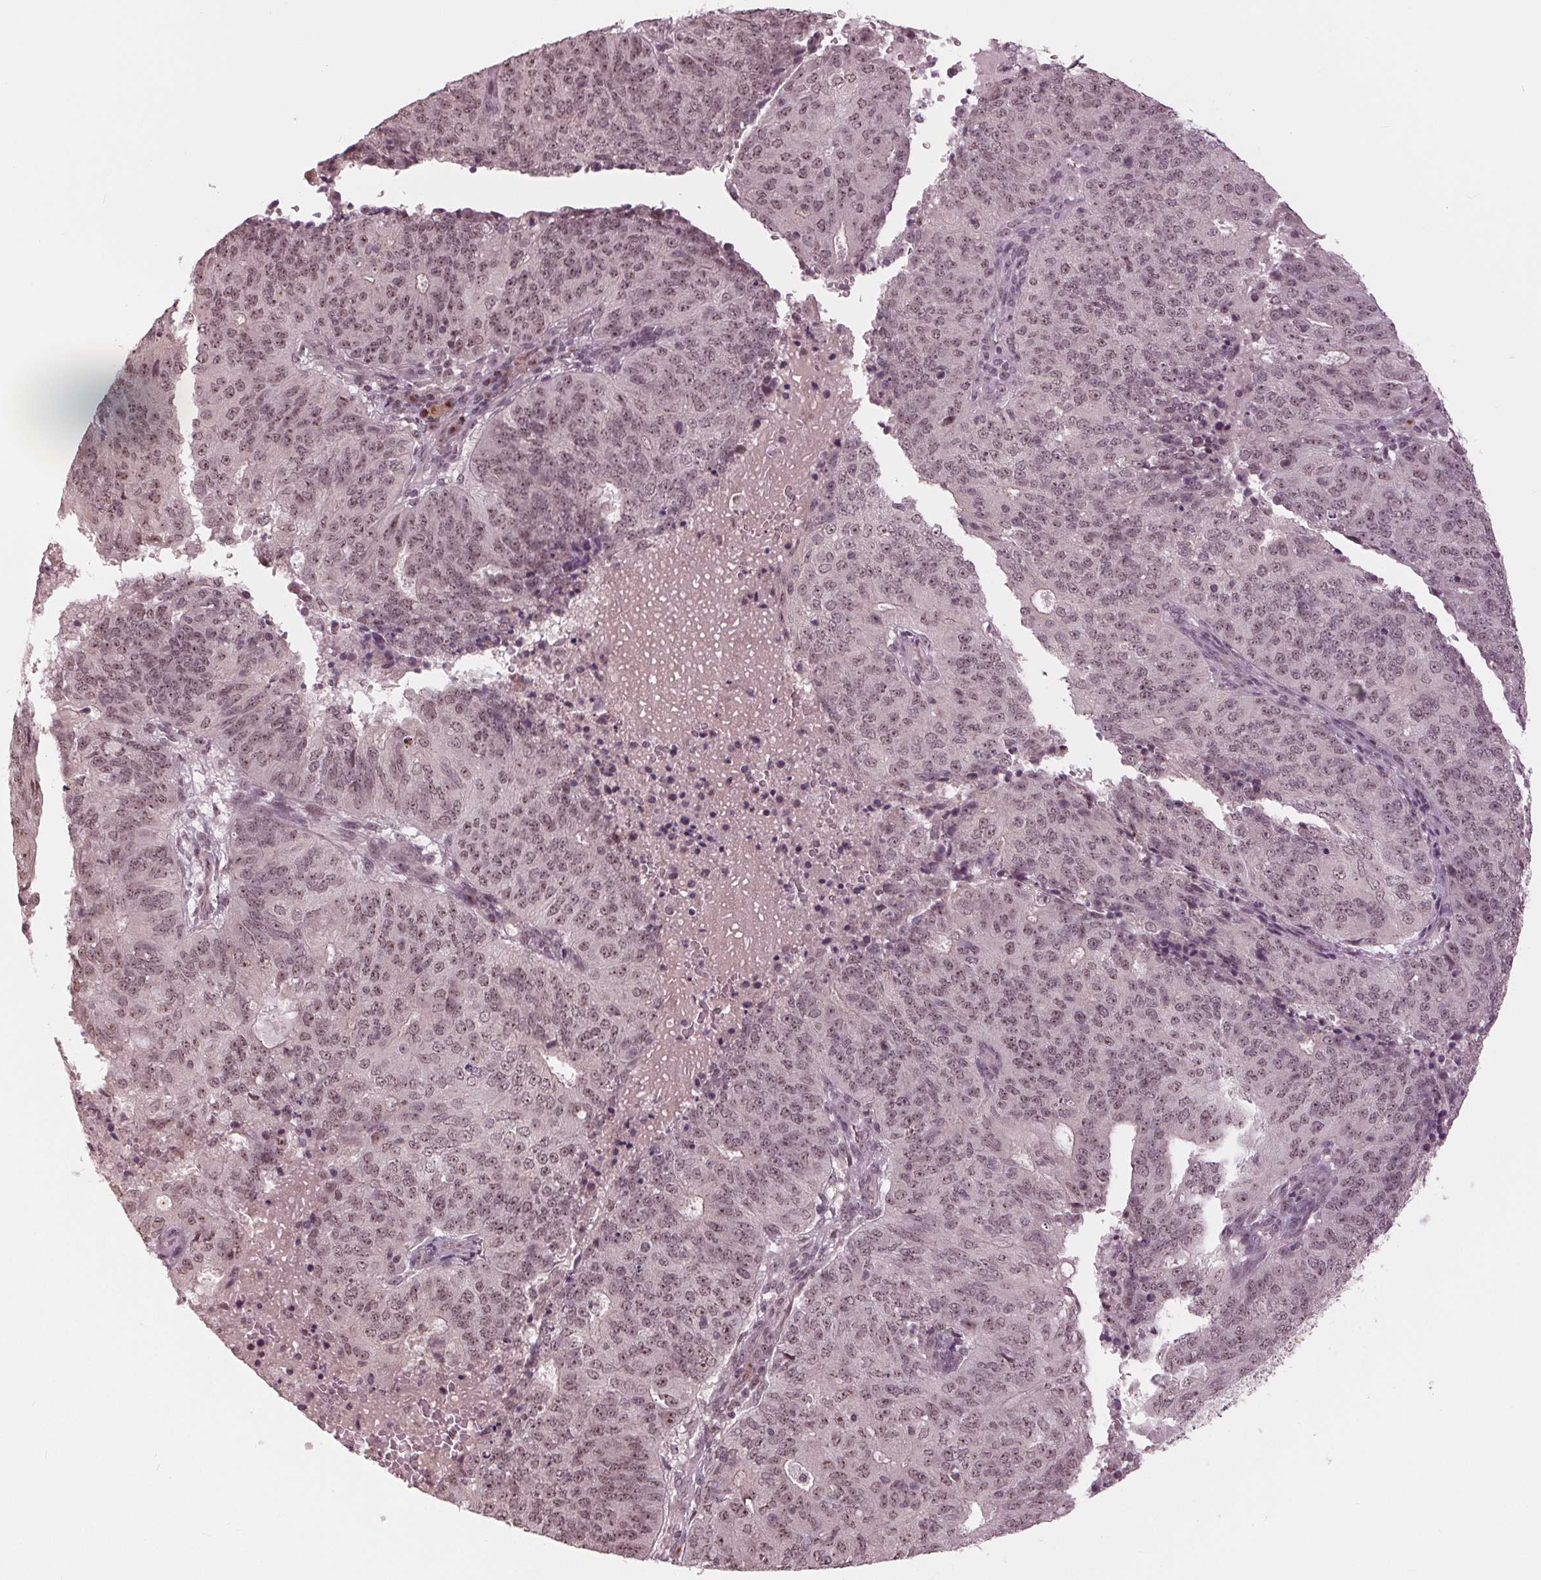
{"staining": {"intensity": "moderate", "quantity": ">75%", "location": "nuclear"}, "tissue": "endometrial cancer", "cell_type": "Tumor cells", "image_type": "cancer", "snomed": [{"axis": "morphology", "description": "Adenocarcinoma, NOS"}, {"axis": "topography", "description": "Endometrium"}], "caption": "Immunohistochemical staining of human endometrial cancer displays medium levels of moderate nuclear protein positivity in approximately >75% of tumor cells.", "gene": "SLX4", "patient": {"sex": "female", "age": 82}}